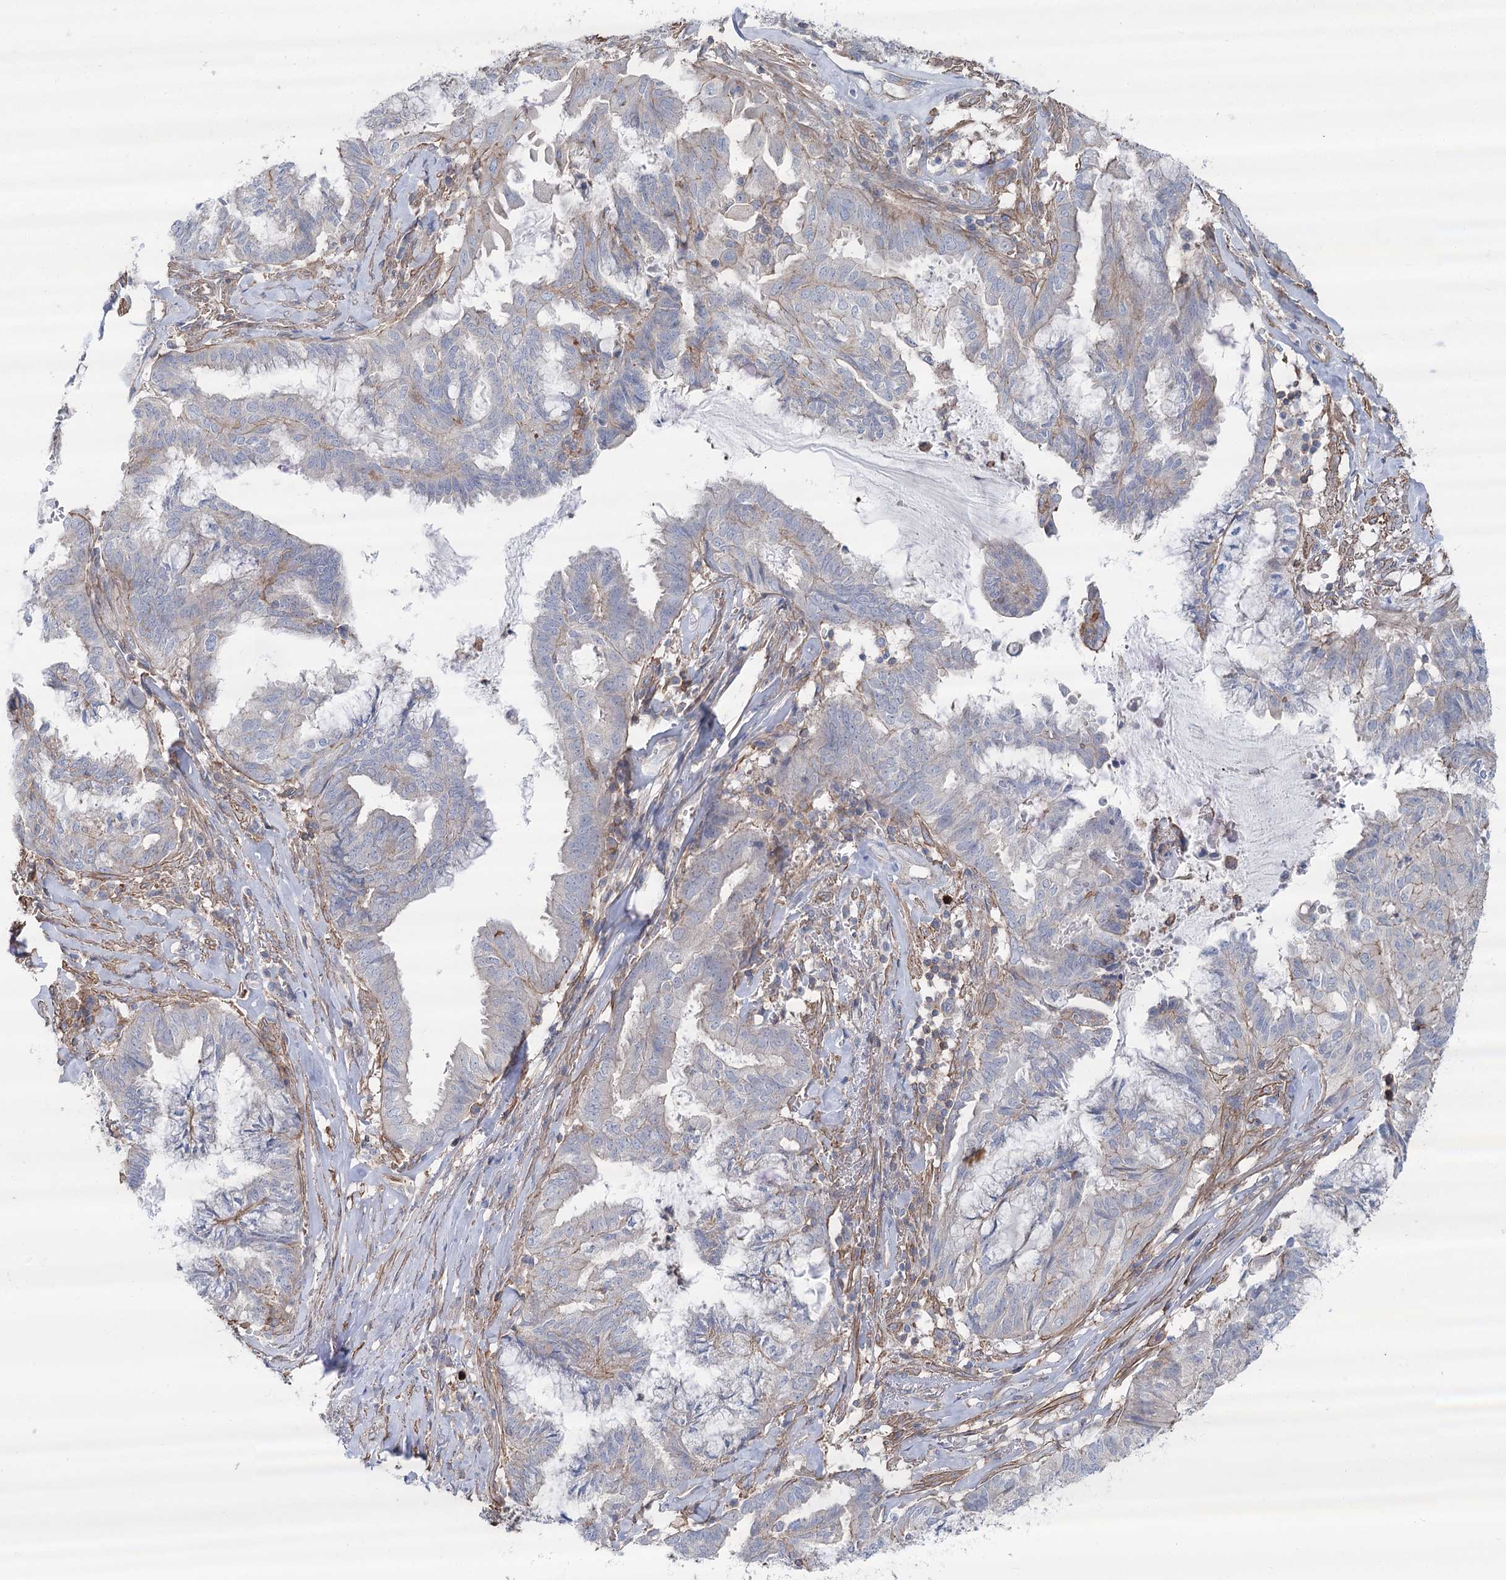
{"staining": {"intensity": "negative", "quantity": "none", "location": "none"}, "tissue": "endometrial cancer", "cell_type": "Tumor cells", "image_type": "cancer", "snomed": [{"axis": "morphology", "description": "Adenocarcinoma, NOS"}, {"axis": "topography", "description": "Endometrium"}], "caption": "Immunohistochemical staining of endometrial cancer shows no significant staining in tumor cells.", "gene": "LARP1B", "patient": {"sex": "female", "age": 86}}